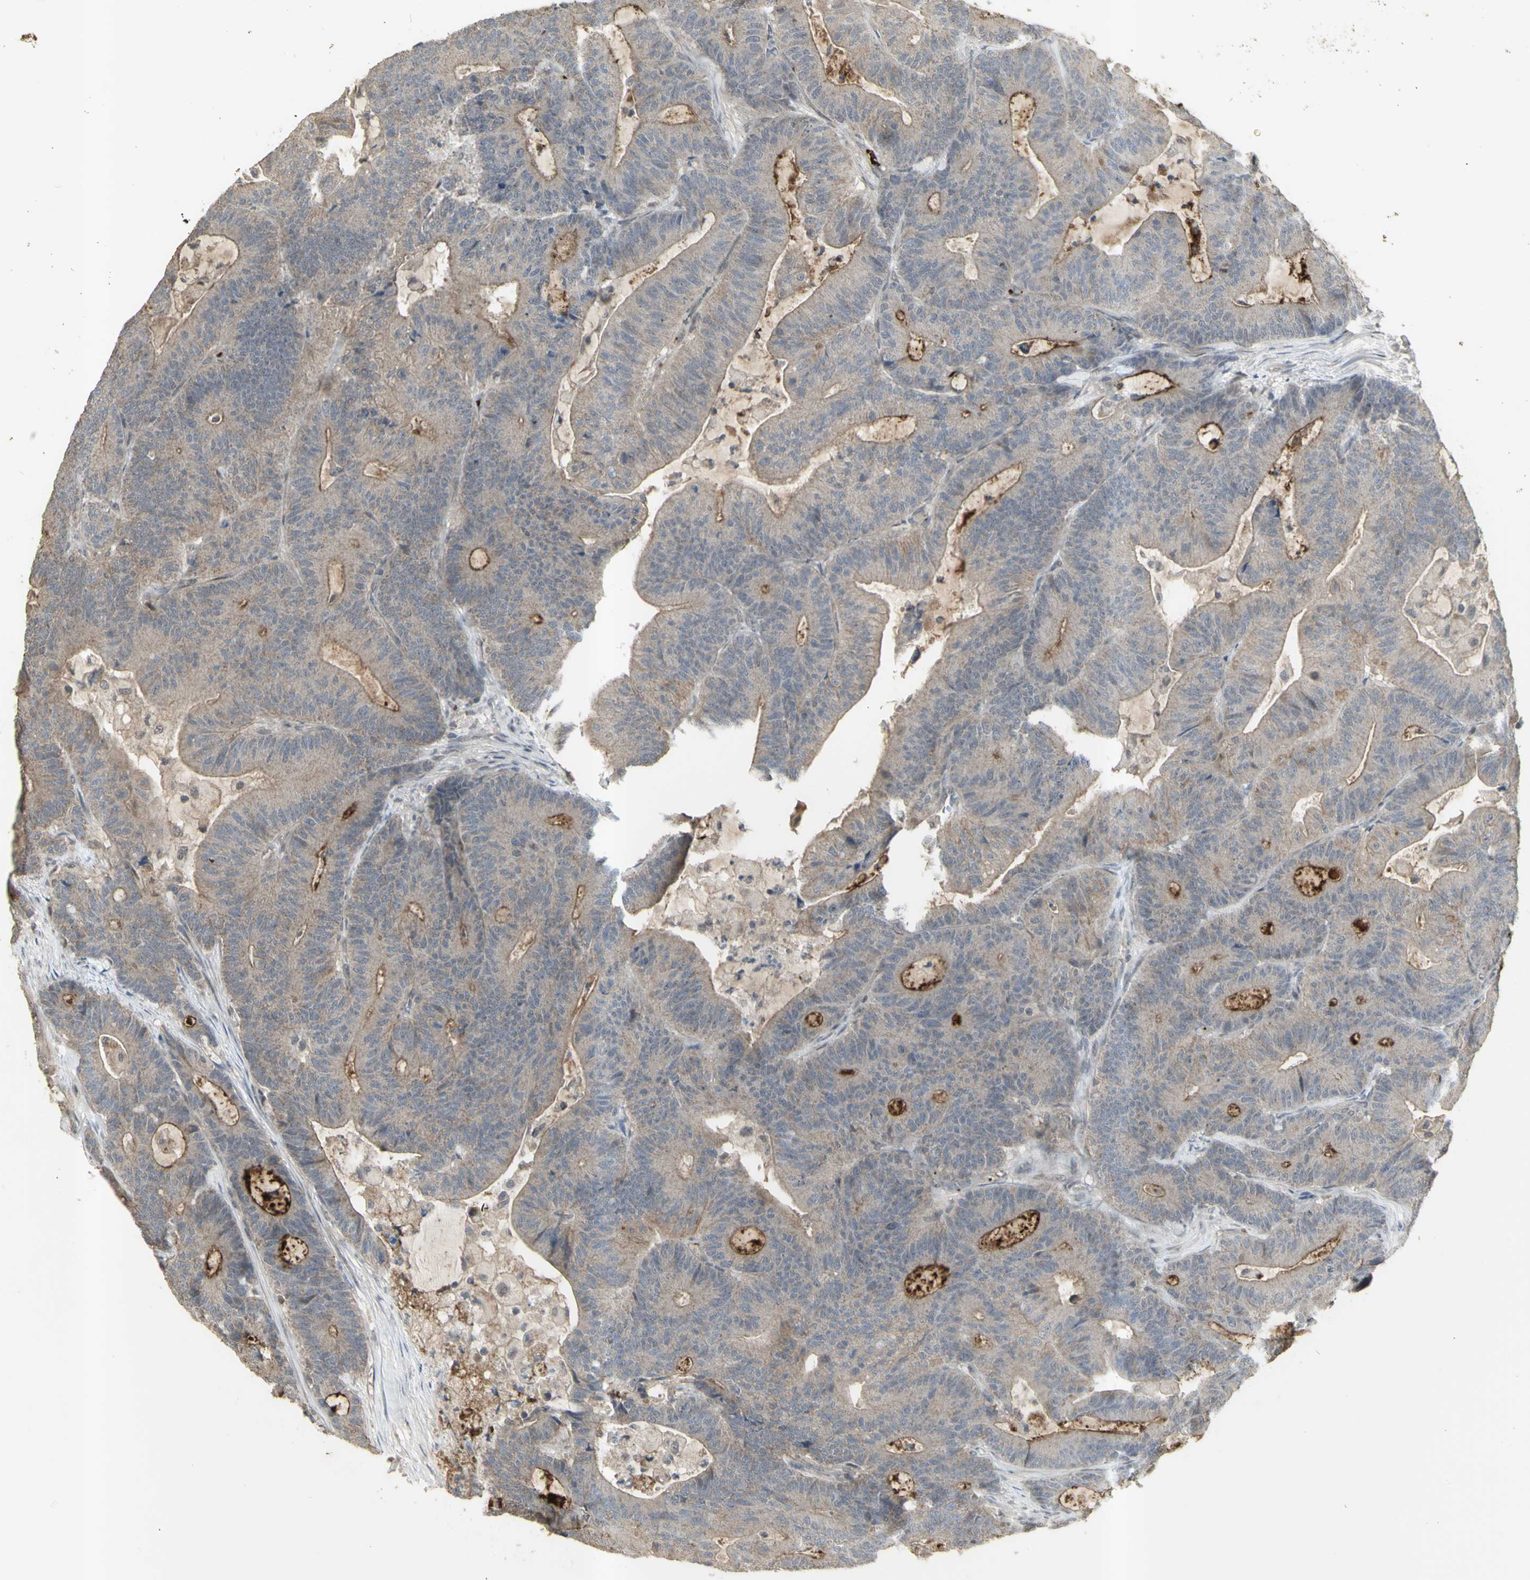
{"staining": {"intensity": "weak", "quantity": ">75%", "location": "cytoplasmic/membranous"}, "tissue": "colorectal cancer", "cell_type": "Tumor cells", "image_type": "cancer", "snomed": [{"axis": "morphology", "description": "Adenocarcinoma, NOS"}, {"axis": "topography", "description": "Colon"}], "caption": "The micrograph demonstrates staining of colorectal cancer, revealing weak cytoplasmic/membranous protein staining (brown color) within tumor cells.", "gene": "ALOX12", "patient": {"sex": "female", "age": 84}}